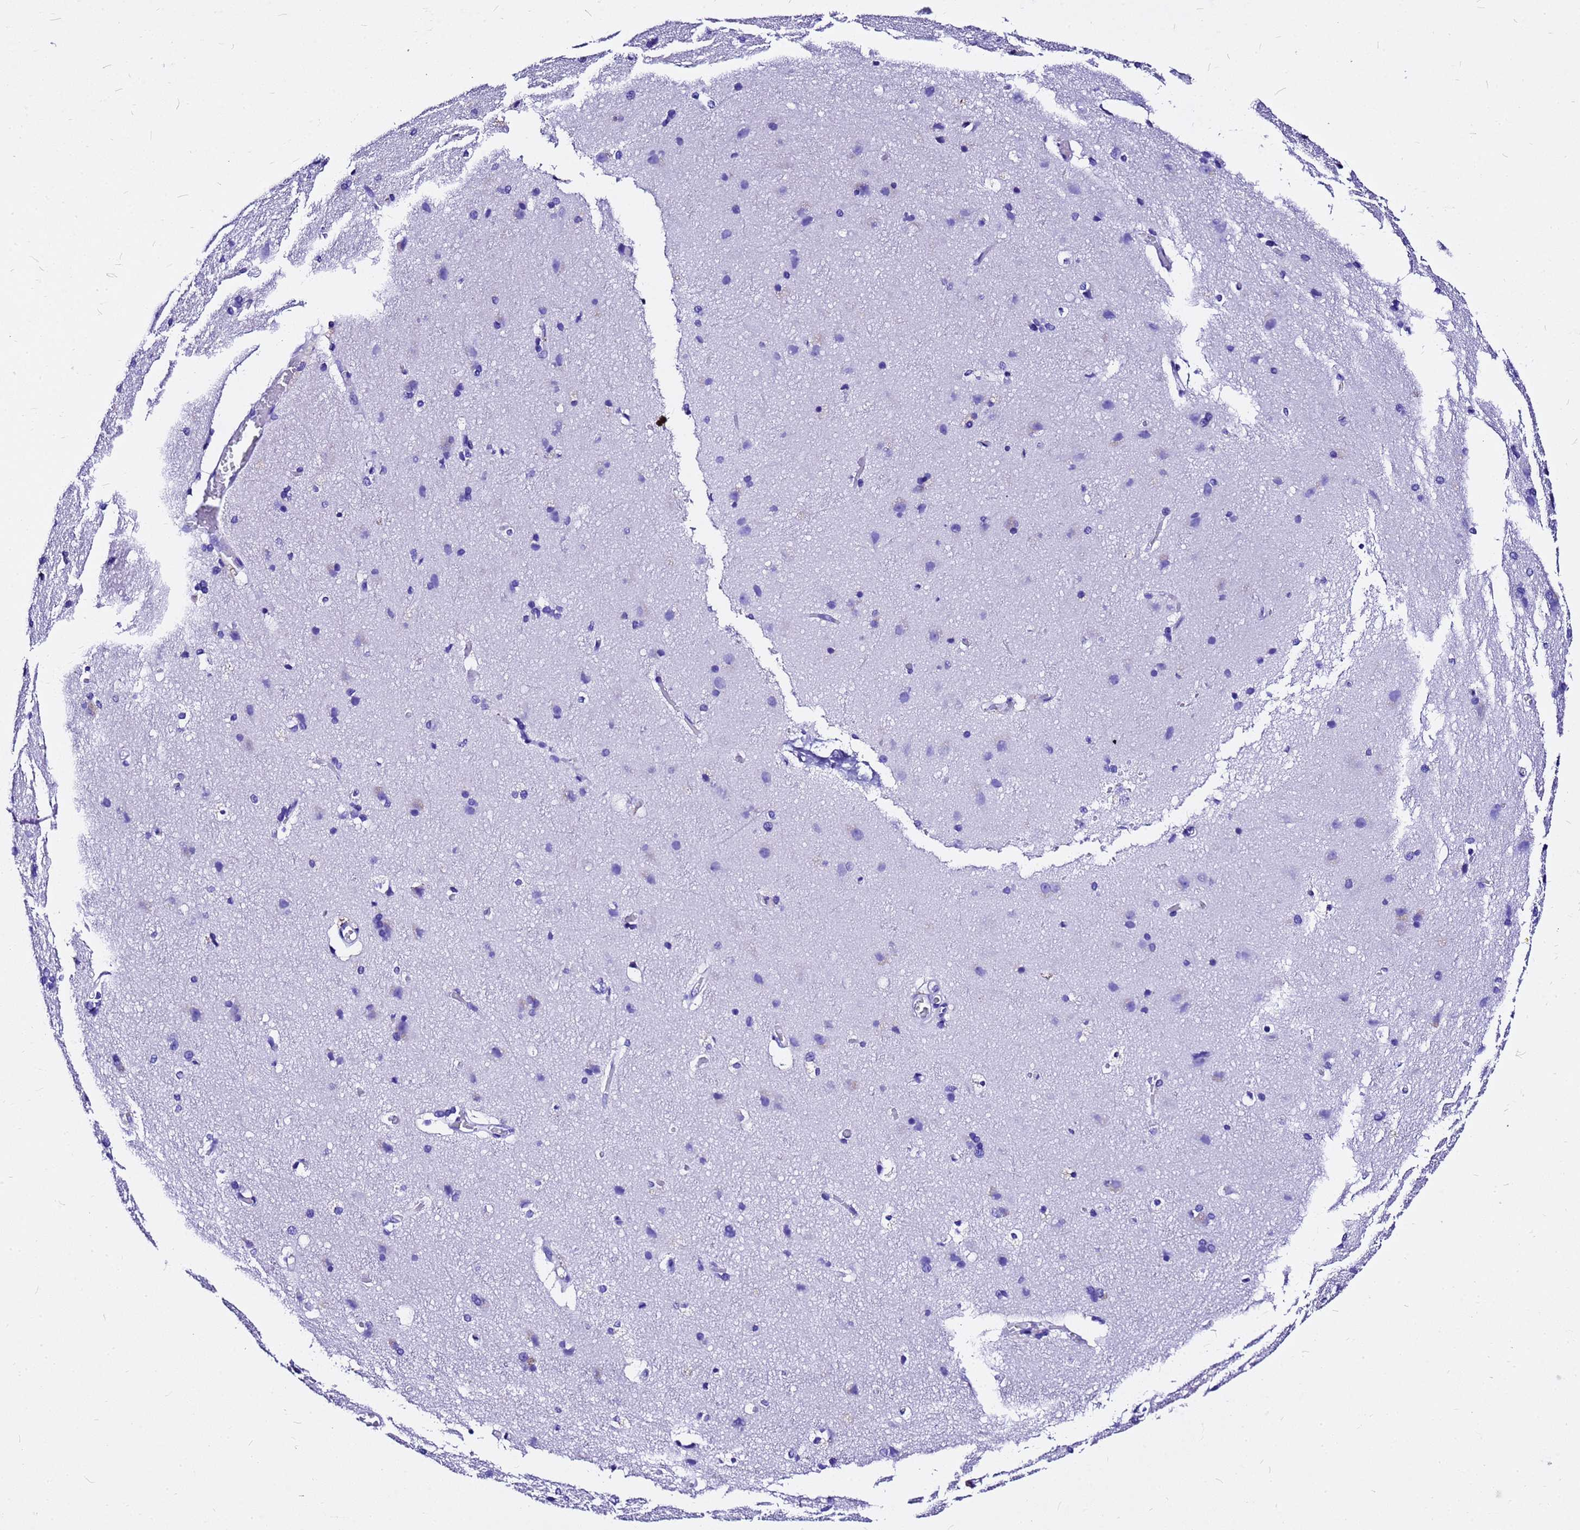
{"staining": {"intensity": "negative", "quantity": "none", "location": "none"}, "tissue": "cerebral cortex", "cell_type": "Endothelial cells", "image_type": "normal", "snomed": [{"axis": "morphology", "description": "Normal tissue, NOS"}, {"axis": "topography", "description": "Cerebral cortex"}], "caption": "High magnification brightfield microscopy of unremarkable cerebral cortex stained with DAB (brown) and counterstained with hematoxylin (blue): endothelial cells show no significant staining. (DAB (3,3'-diaminobenzidine) IHC visualized using brightfield microscopy, high magnification).", "gene": "HERC4", "patient": {"sex": "male", "age": 54}}